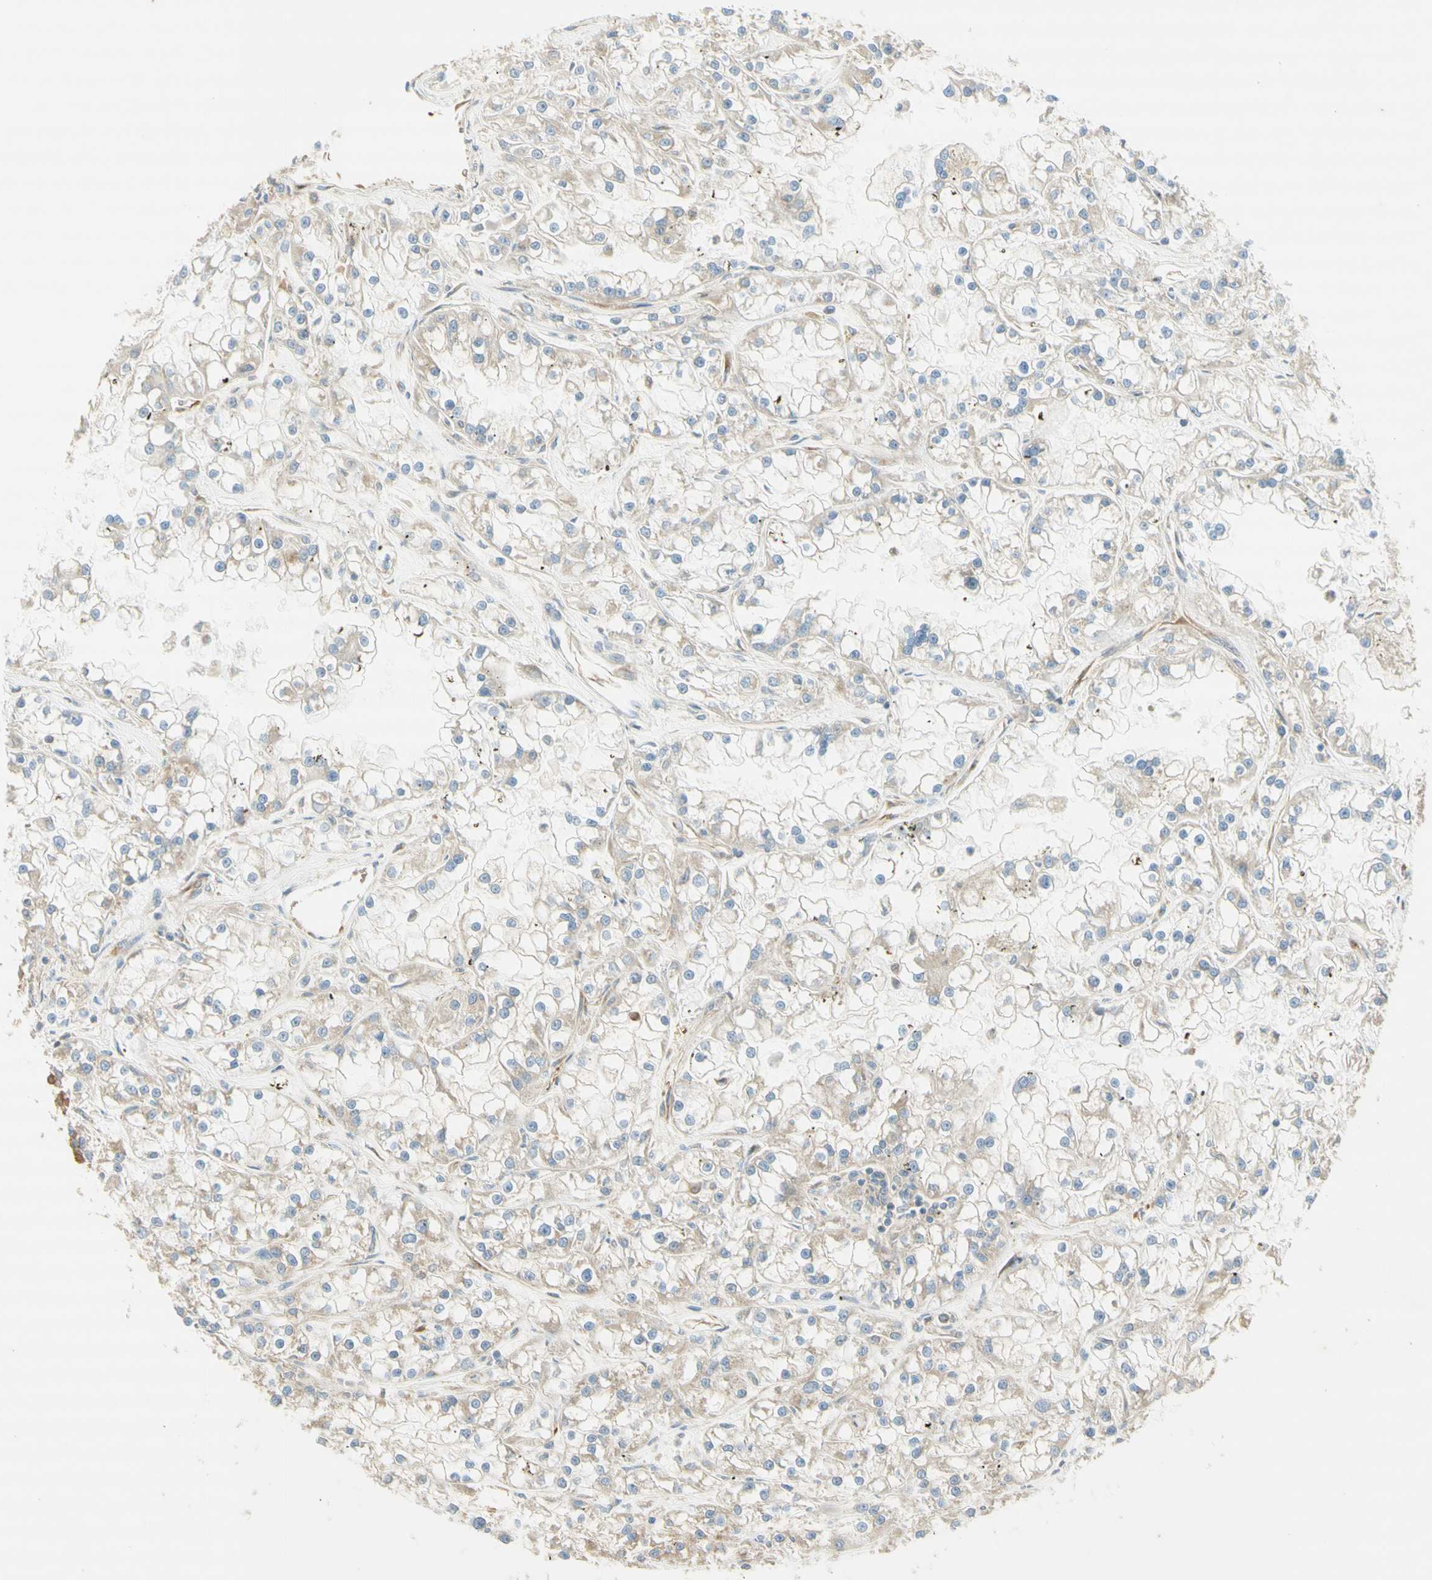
{"staining": {"intensity": "weak", "quantity": "<25%", "location": "cytoplasmic/membranous"}, "tissue": "renal cancer", "cell_type": "Tumor cells", "image_type": "cancer", "snomed": [{"axis": "morphology", "description": "Adenocarcinoma, NOS"}, {"axis": "topography", "description": "Kidney"}], "caption": "Photomicrograph shows no protein staining in tumor cells of renal adenocarcinoma tissue.", "gene": "DYNC1H1", "patient": {"sex": "female", "age": 52}}